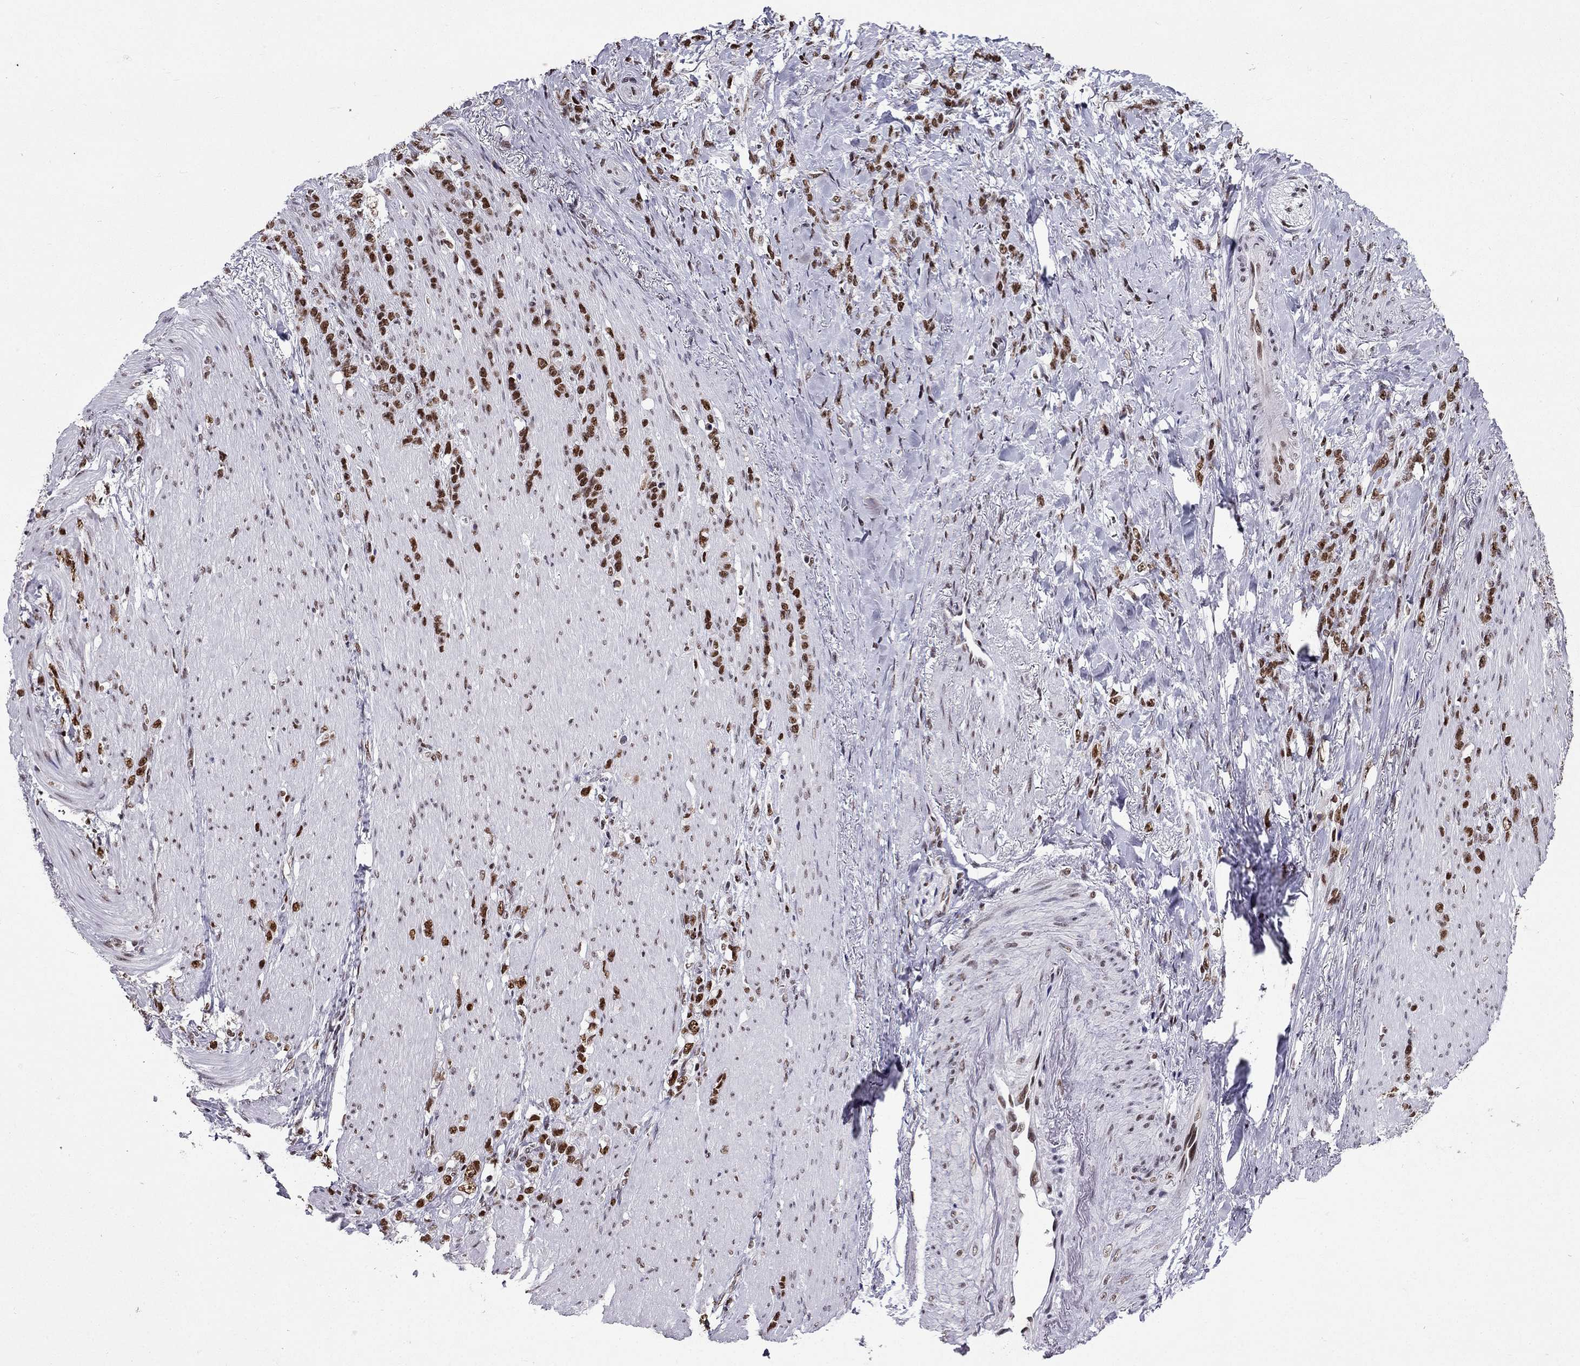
{"staining": {"intensity": "strong", "quantity": ">75%", "location": "nuclear"}, "tissue": "stomach cancer", "cell_type": "Tumor cells", "image_type": "cancer", "snomed": [{"axis": "morphology", "description": "Adenocarcinoma, NOS"}, {"axis": "topography", "description": "Stomach, lower"}], "caption": "IHC histopathology image of stomach cancer (adenocarcinoma) stained for a protein (brown), which demonstrates high levels of strong nuclear staining in about >75% of tumor cells.", "gene": "ZNF420", "patient": {"sex": "male", "age": 88}}